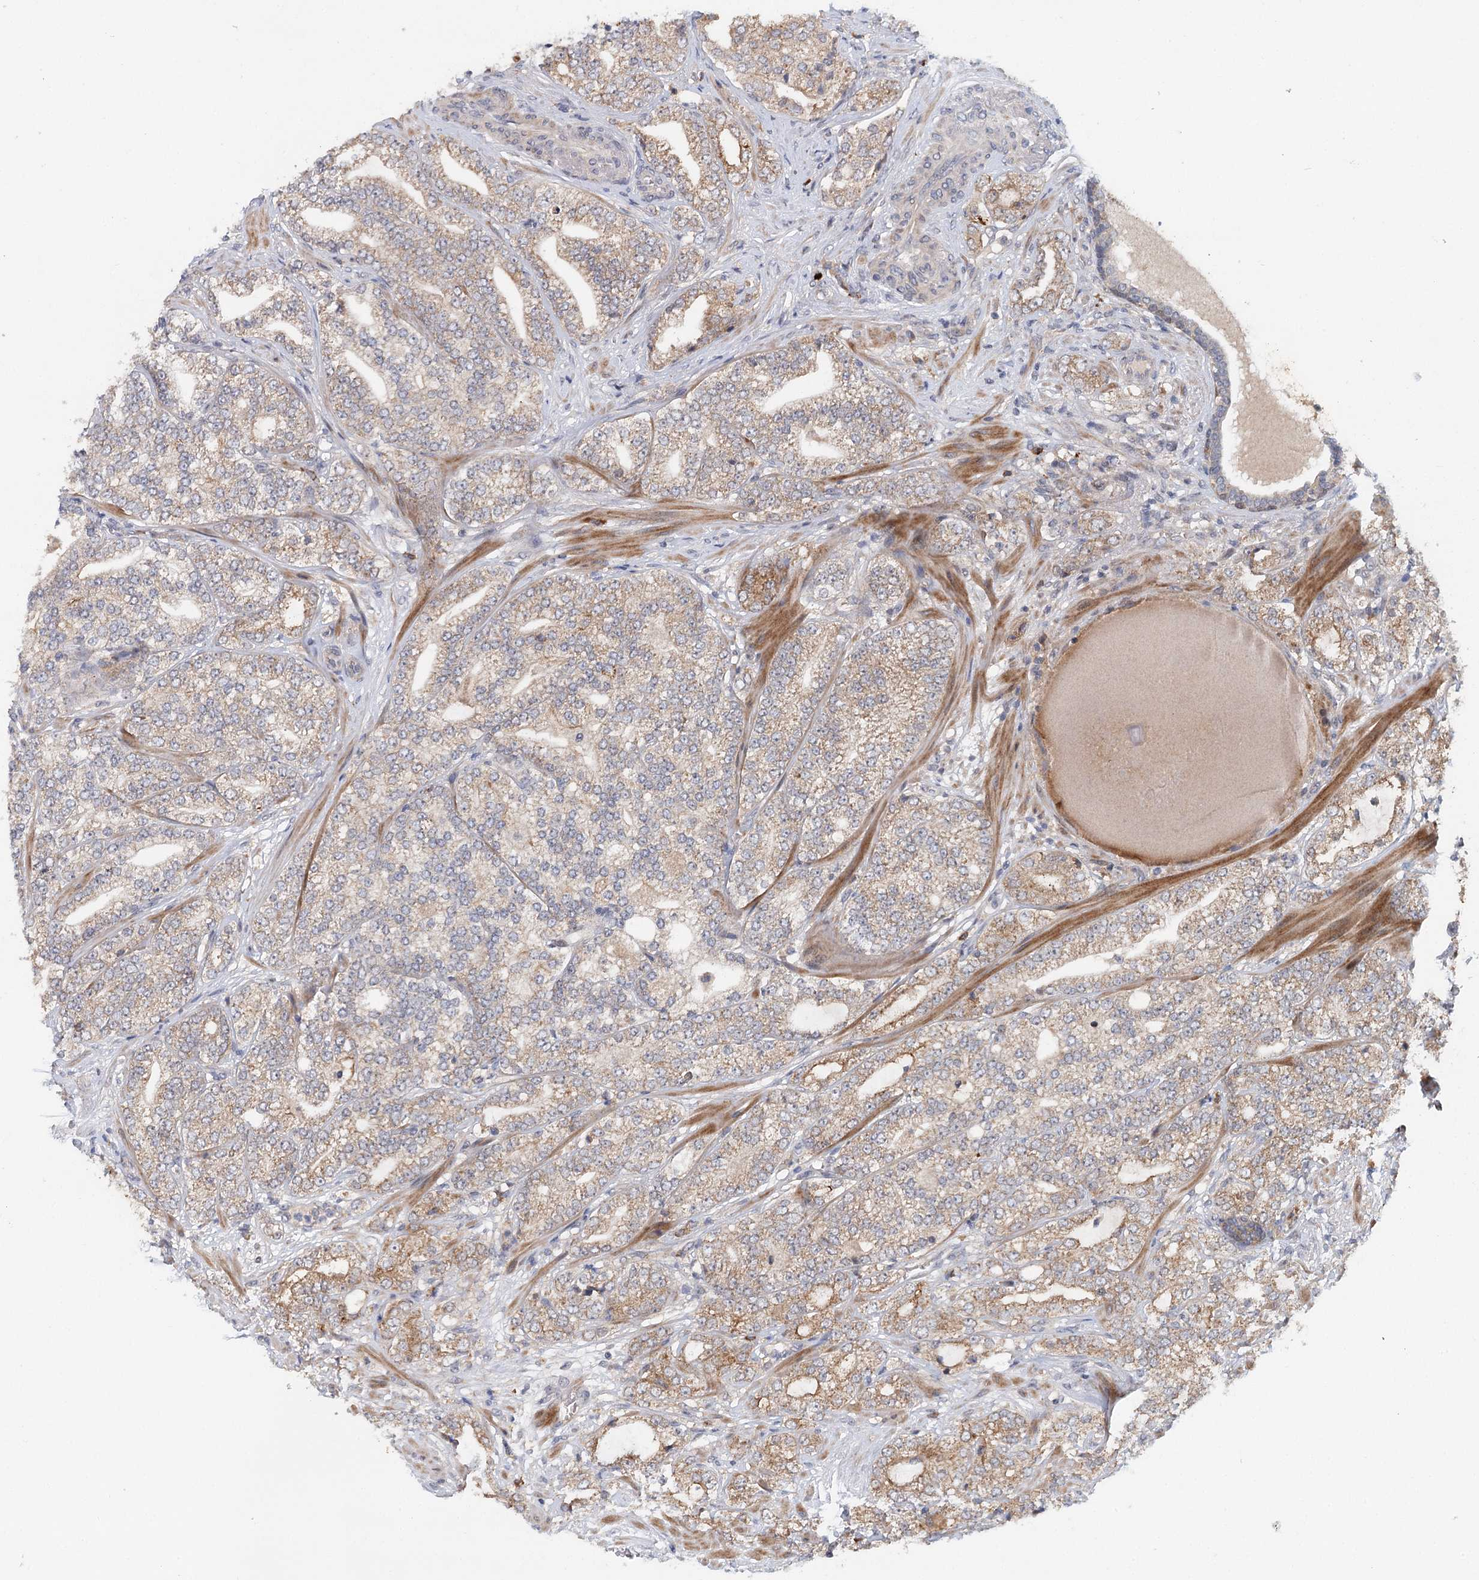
{"staining": {"intensity": "moderate", "quantity": ">75%", "location": "cytoplasmic/membranous"}, "tissue": "prostate cancer", "cell_type": "Tumor cells", "image_type": "cancer", "snomed": [{"axis": "morphology", "description": "Adenocarcinoma, High grade"}, {"axis": "topography", "description": "Prostate"}], "caption": "Immunohistochemistry (IHC) micrograph of neoplastic tissue: human prostate cancer (high-grade adenocarcinoma) stained using IHC reveals medium levels of moderate protein expression localized specifically in the cytoplasmic/membranous of tumor cells, appearing as a cytoplasmic/membranous brown color.", "gene": "AP3B1", "patient": {"sex": "male", "age": 64}}